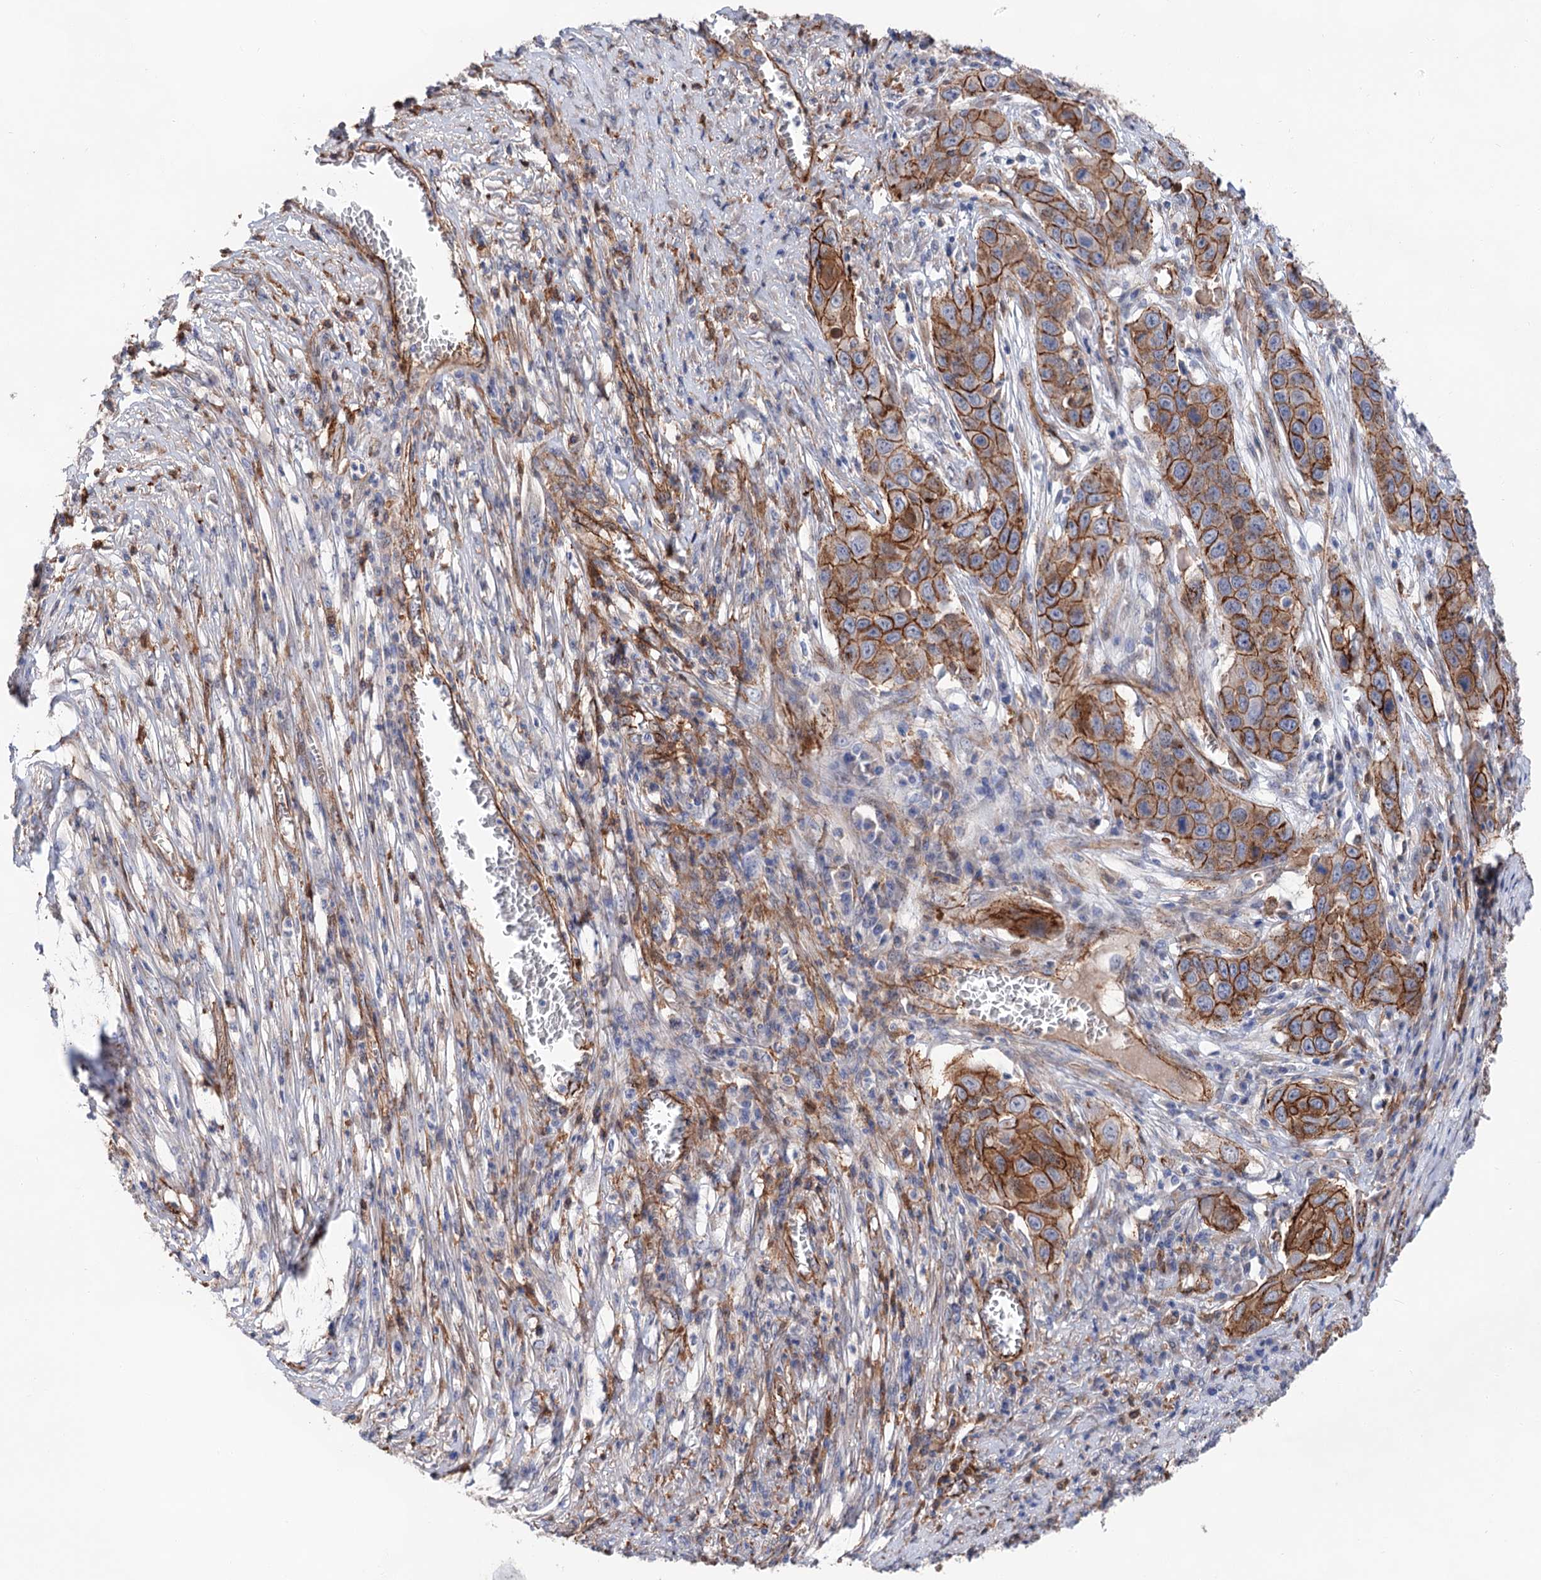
{"staining": {"intensity": "strong", "quantity": ">75%", "location": "cytoplasmic/membranous"}, "tissue": "skin cancer", "cell_type": "Tumor cells", "image_type": "cancer", "snomed": [{"axis": "morphology", "description": "Squamous cell carcinoma, NOS"}, {"axis": "topography", "description": "Skin"}], "caption": "A brown stain shows strong cytoplasmic/membranous staining of a protein in skin cancer (squamous cell carcinoma) tumor cells.", "gene": "TMTC3", "patient": {"sex": "male", "age": 55}}